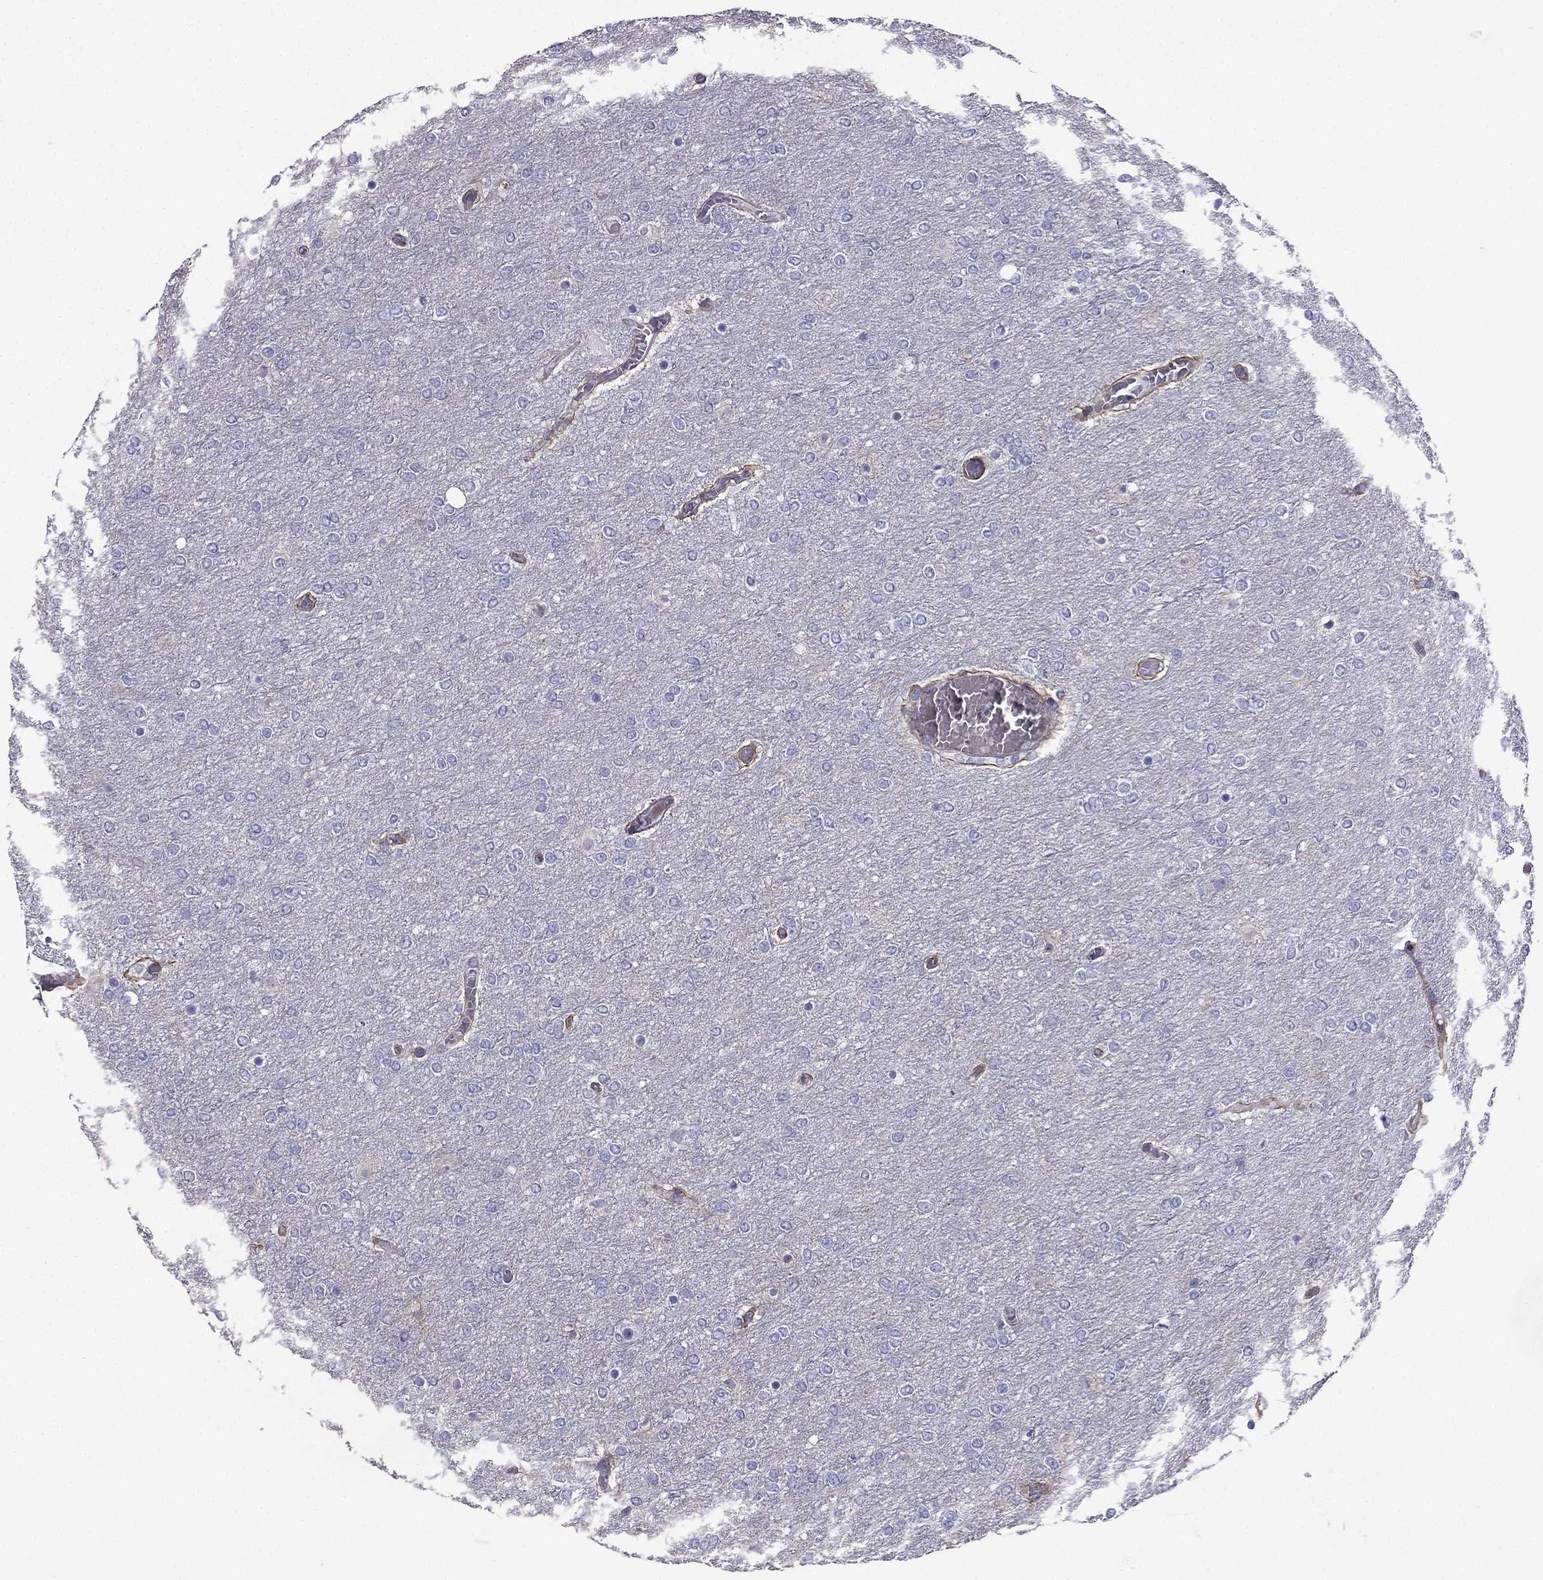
{"staining": {"intensity": "negative", "quantity": "none", "location": "none"}, "tissue": "glioma", "cell_type": "Tumor cells", "image_type": "cancer", "snomed": [{"axis": "morphology", "description": "Glioma, malignant, High grade"}, {"axis": "topography", "description": "Brain"}], "caption": "A histopathology image of human high-grade glioma (malignant) is negative for staining in tumor cells. (DAB (3,3'-diaminobenzidine) immunohistochemistry (IHC), high magnification).", "gene": "ENOX1", "patient": {"sex": "female", "age": 61}}